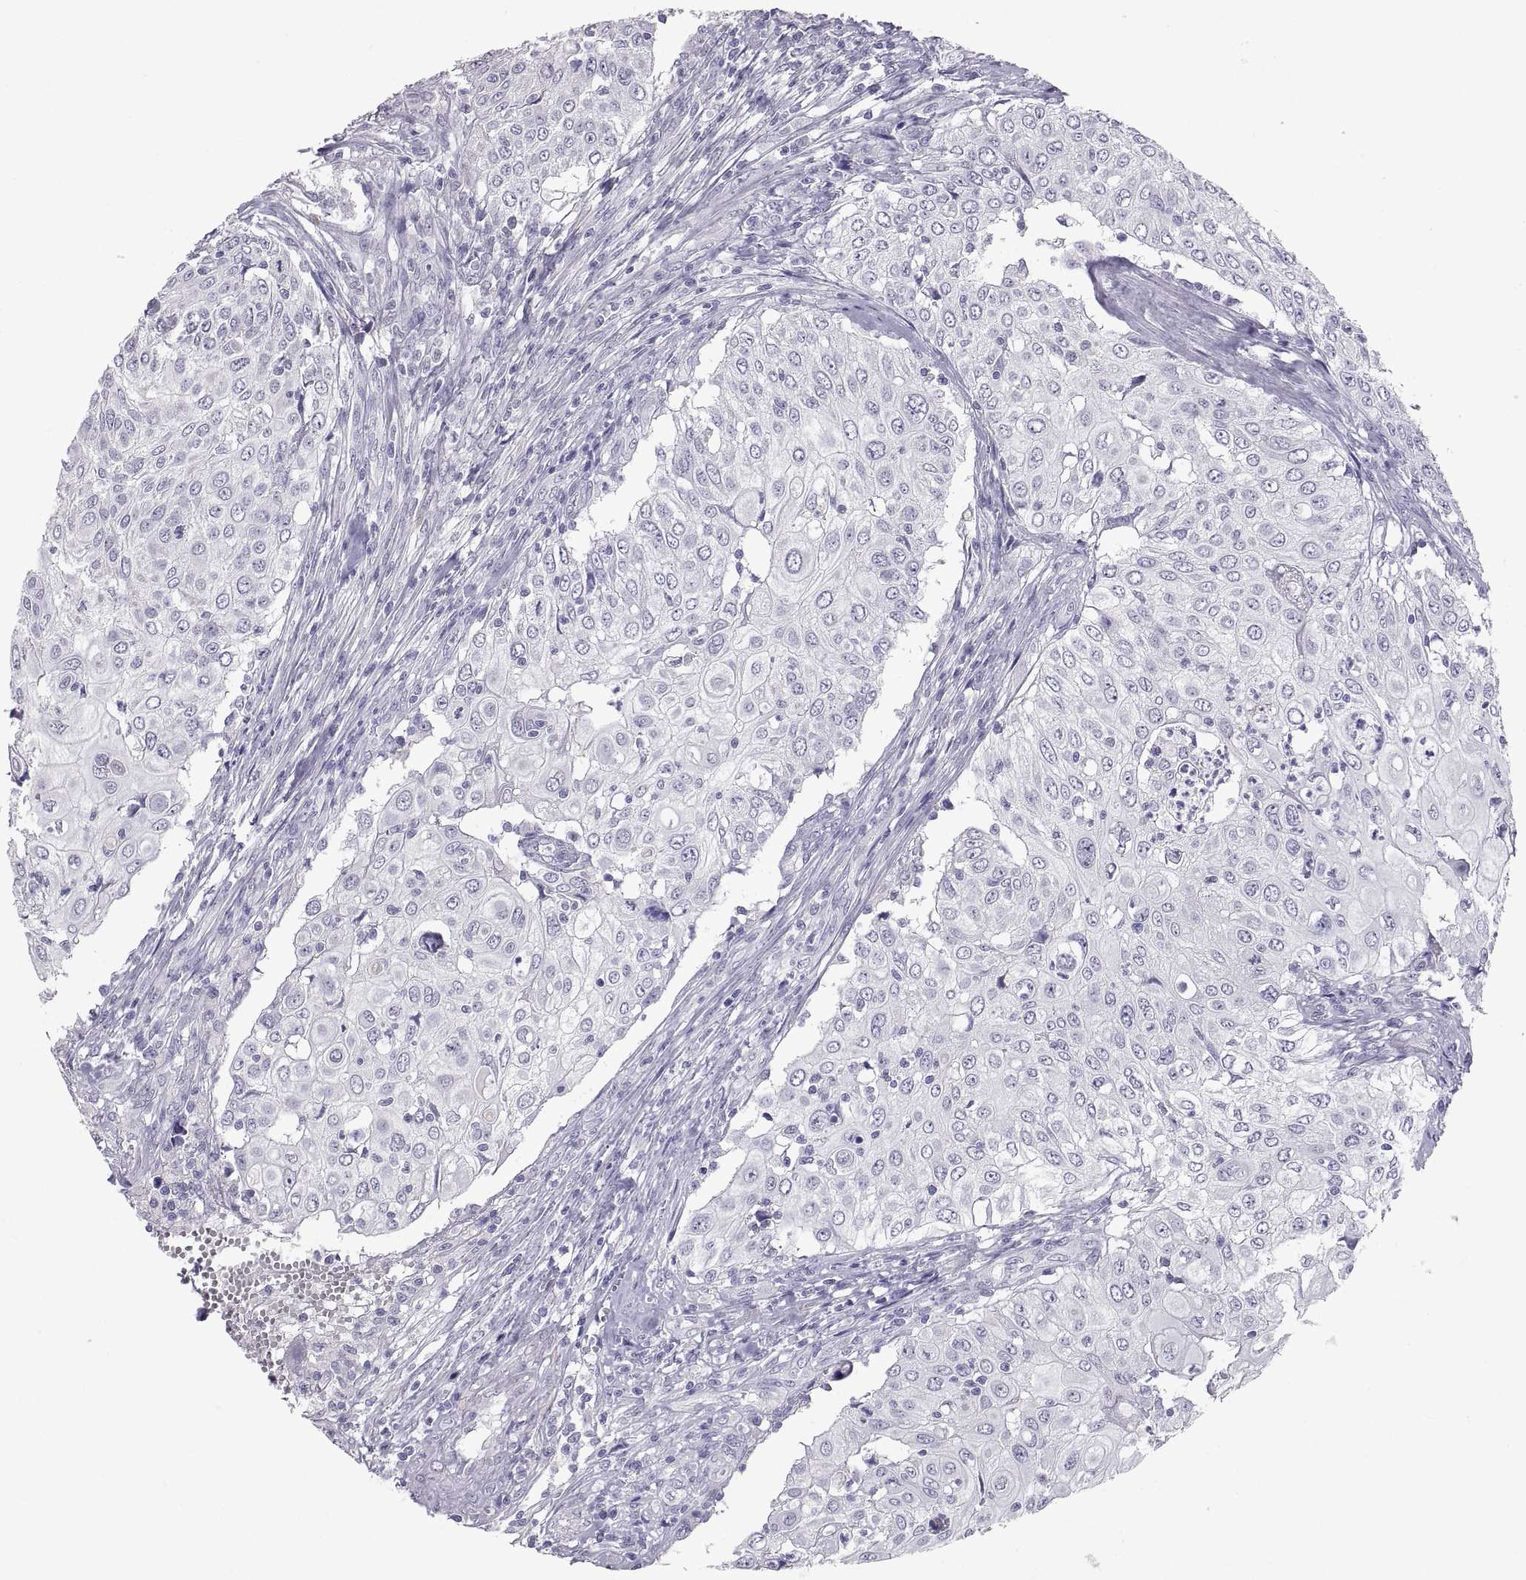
{"staining": {"intensity": "negative", "quantity": "none", "location": "none"}, "tissue": "urothelial cancer", "cell_type": "Tumor cells", "image_type": "cancer", "snomed": [{"axis": "morphology", "description": "Urothelial carcinoma, High grade"}, {"axis": "topography", "description": "Urinary bladder"}], "caption": "Tumor cells are negative for protein expression in human urothelial carcinoma (high-grade).", "gene": "IGSF1", "patient": {"sex": "female", "age": 79}}